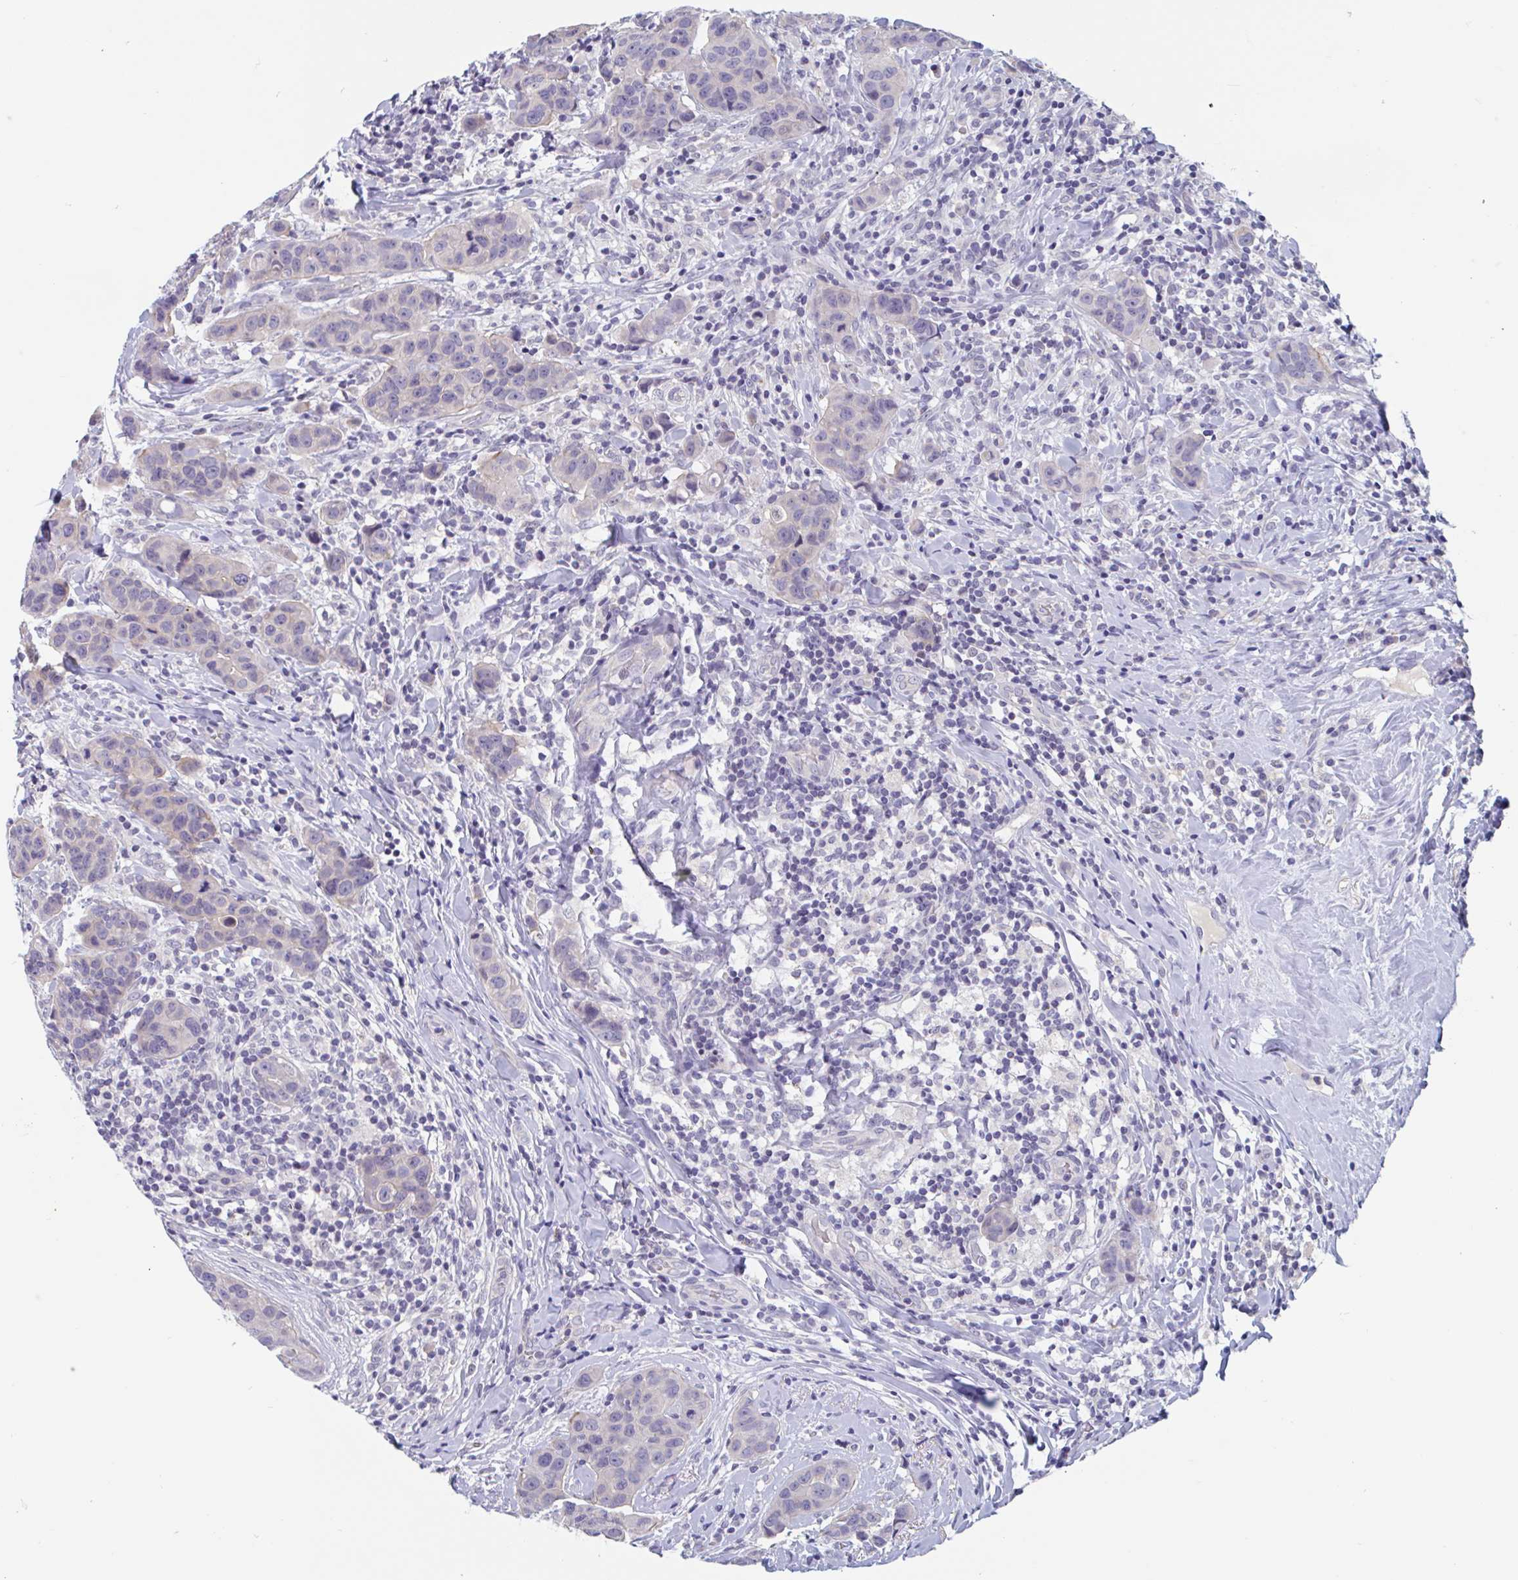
{"staining": {"intensity": "negative", "quantity": "none", "location": "none"}, "tissue": "breast cancer", "cell_type": "Tumor cells", "image_type": "cancer", "snomed": [{"axis": "morphology", "description": "Duct carcinoma"}, {"axis": "topography", "description": "Breast"}], "caption": "This is a photomicrograph of IHC staining of breast infiltrating ductal carcinoma, which shows no staining in tumor cells. (Stains: DAB (3,3'-diaminobenzidine) immunohistochemistry with hematoxylin counter stain, Microscopy: brightfield microscopy at high magnification).", "gene": "UNKL", "patient": {"sex": "female", "age": 24}}